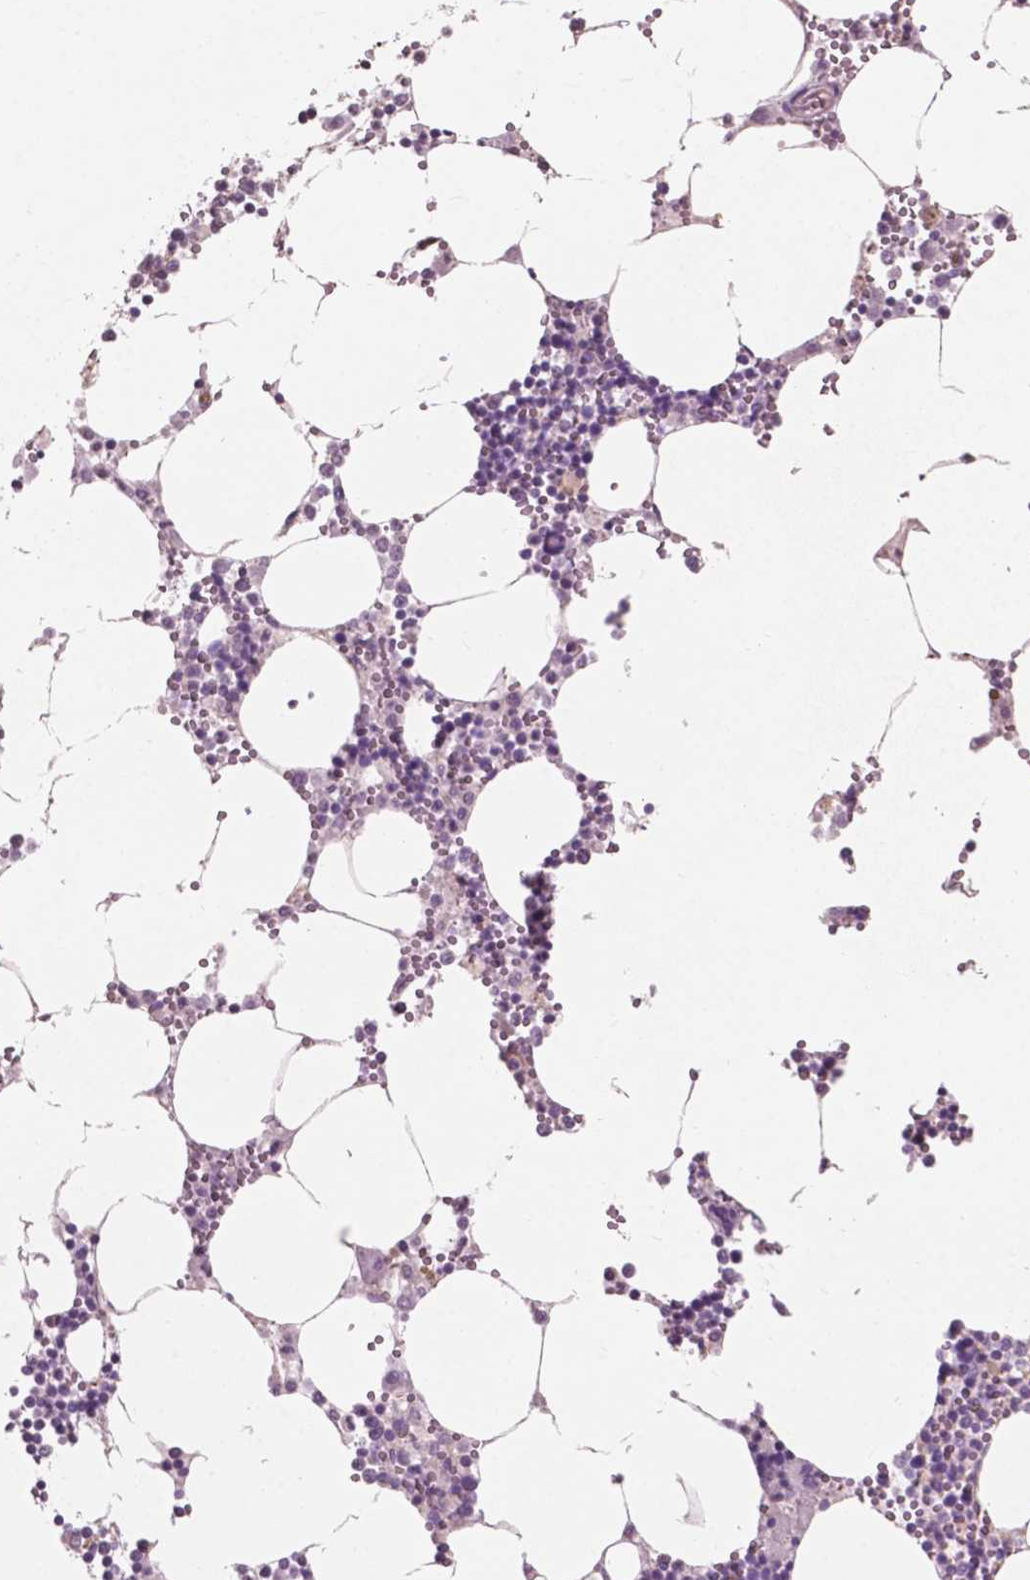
{"staining": {"intensity": "negative", "quantity": "none", "location": "none"}, "tissue": "bone marrow", "cell_type": "Hematopoietic cells", "image_type": "normal", "snomed": [{"axis": "morphology", "description": "Normal tissue, NOS"}, {"axis": "topography", "description": "Bone marrow"}], "caption": "Micrograph shows no protein staining in hematopoietic cells of normal bone marrow. The staining was performed using DAB to visualize the protein expression in brown, while the nuclei were stained in blue with hematoxylin (Magnification: 20x).", "gene": "AWAT1", "patient": {"sex": "male", "age": 54}}